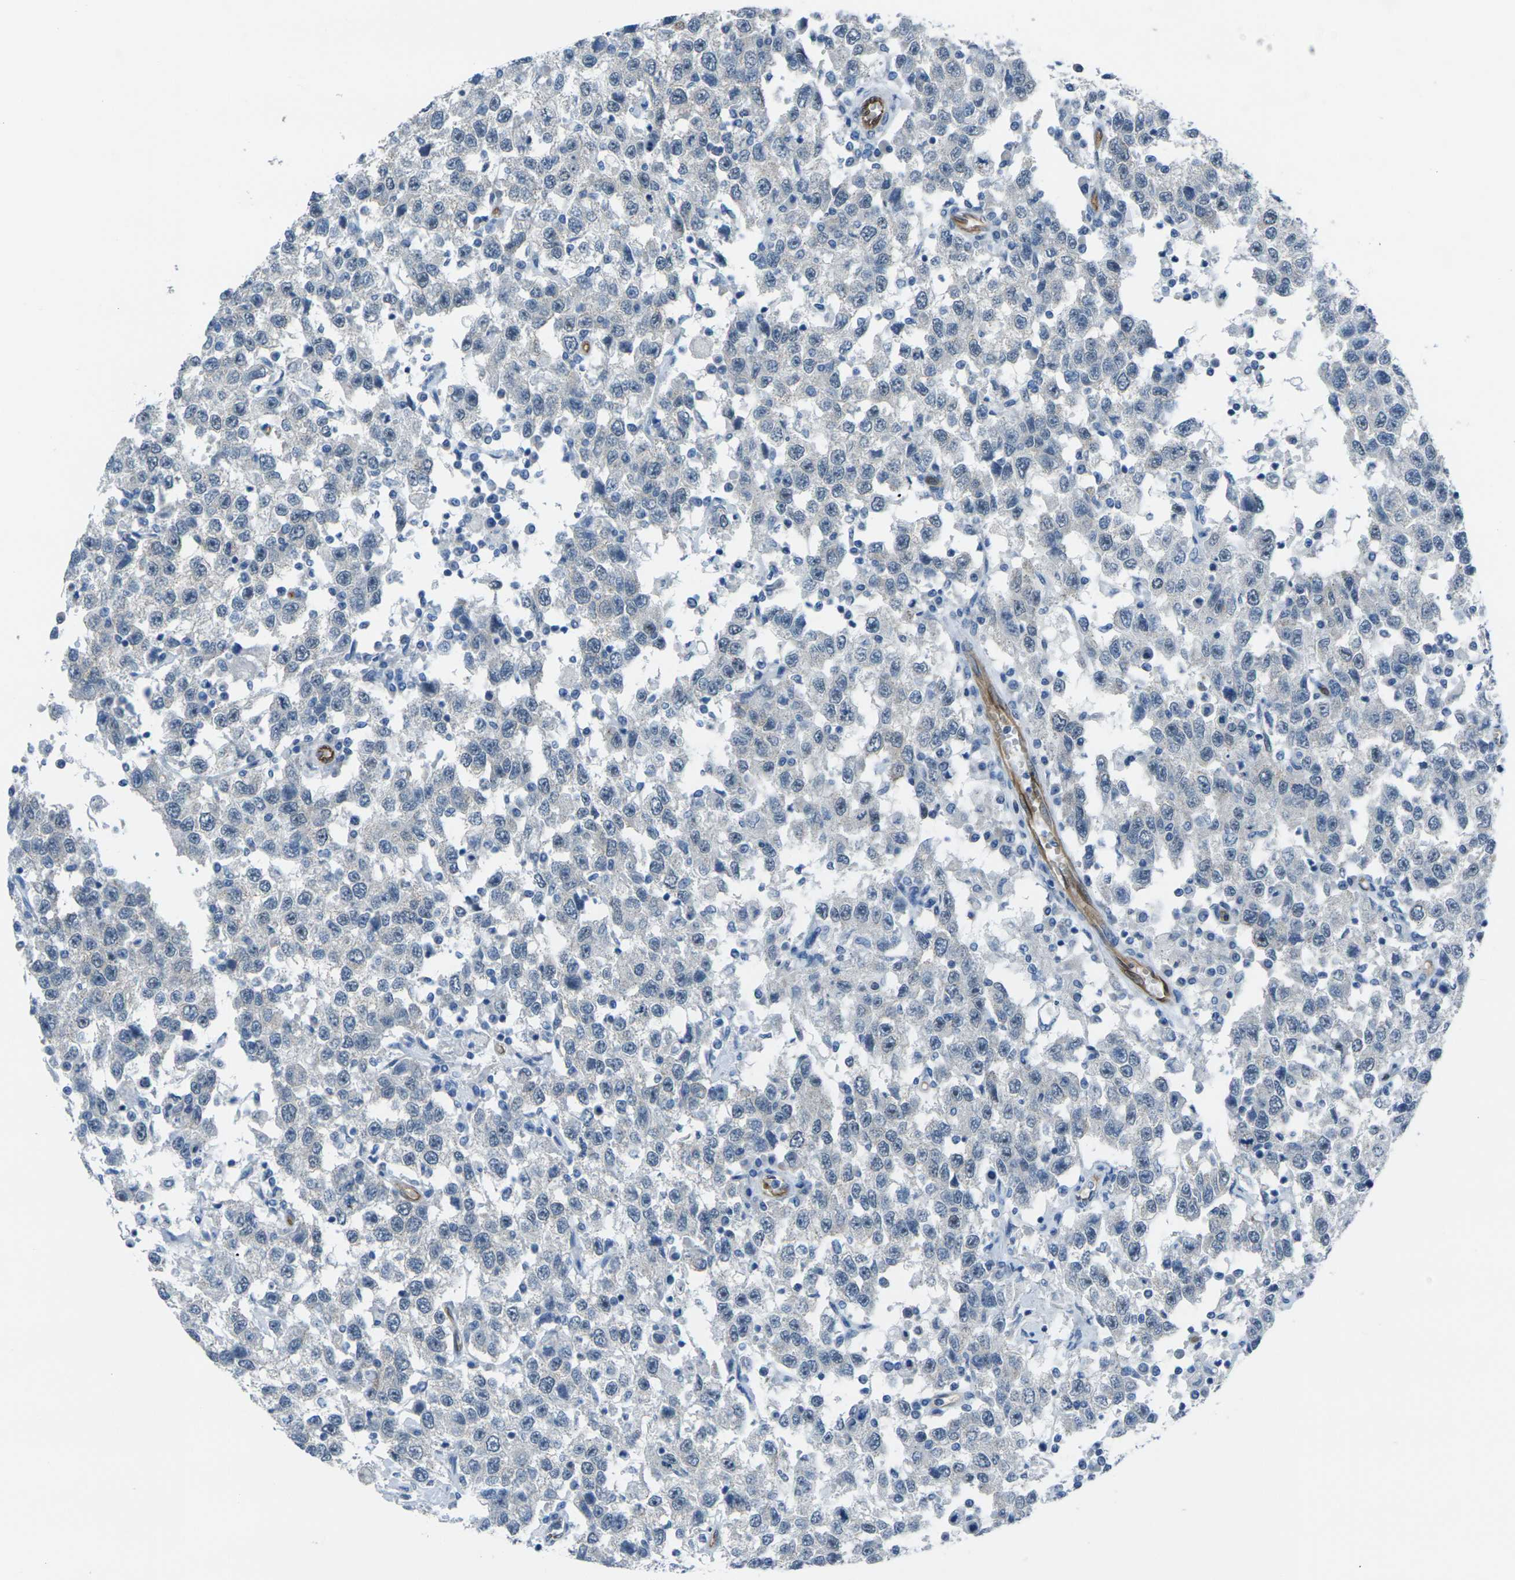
{"staining": {"intensity": "negative", "quantity": "none", "location": "none"}, "tissue": "testis cancer", "cell_type": "Tumor cells", "image_type": "cancer", "snomed": [{"axis": "morphology", "description": "Seminoma, NOS"}, {"axis": "topography", "description": "Testis"}], "caption": "Tumor cells are negative for protein expression in human testis cancer (seminoma). (DAB immunohistochemistry (IHC) visualized using brightfield microscopy, high magnification).", "gene": "HSPA12B", "patient": {"sex": "male", "age": 41}}